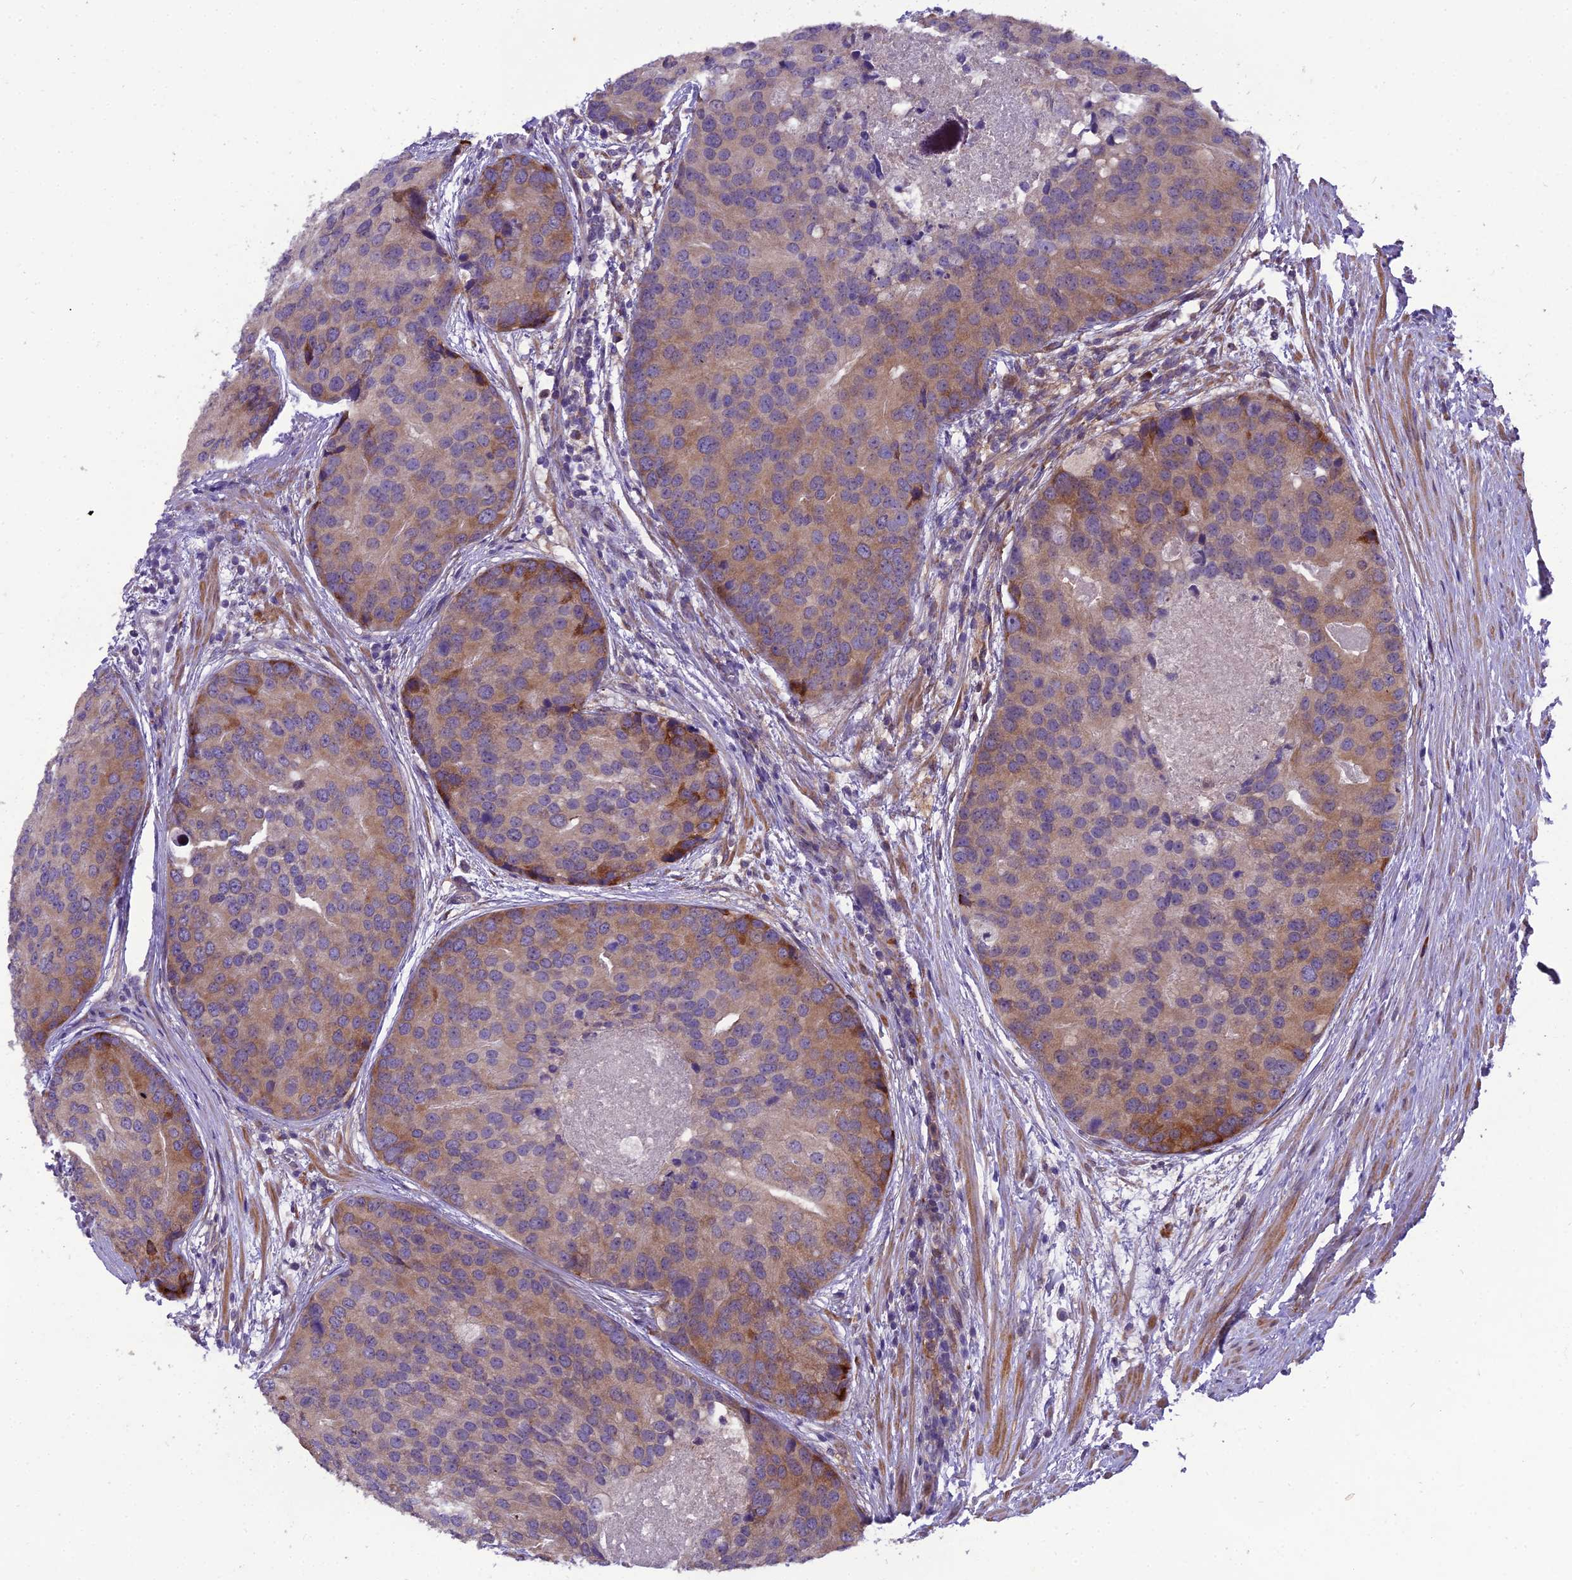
{"staining": {"intensity": "moderate", "quantity": "<25%", "location": "cytoplasmic/membranous"}, "tissue": "prostate cancer", "cell_type": "Tumor cells", "image_type": "cancer", "snomed": [{"axis": "morphology", "description": "Adenocarcinoma, High grade"}, {"axis": "topography", "description": "Prostate"}], "caption": "Human adenocarcinoma (high-grade) (prostate) stained with a protein marker displays moderate staining in tumor cells.", "gene": "CENPL", "patient": {"sex": "male", "age": 62}}